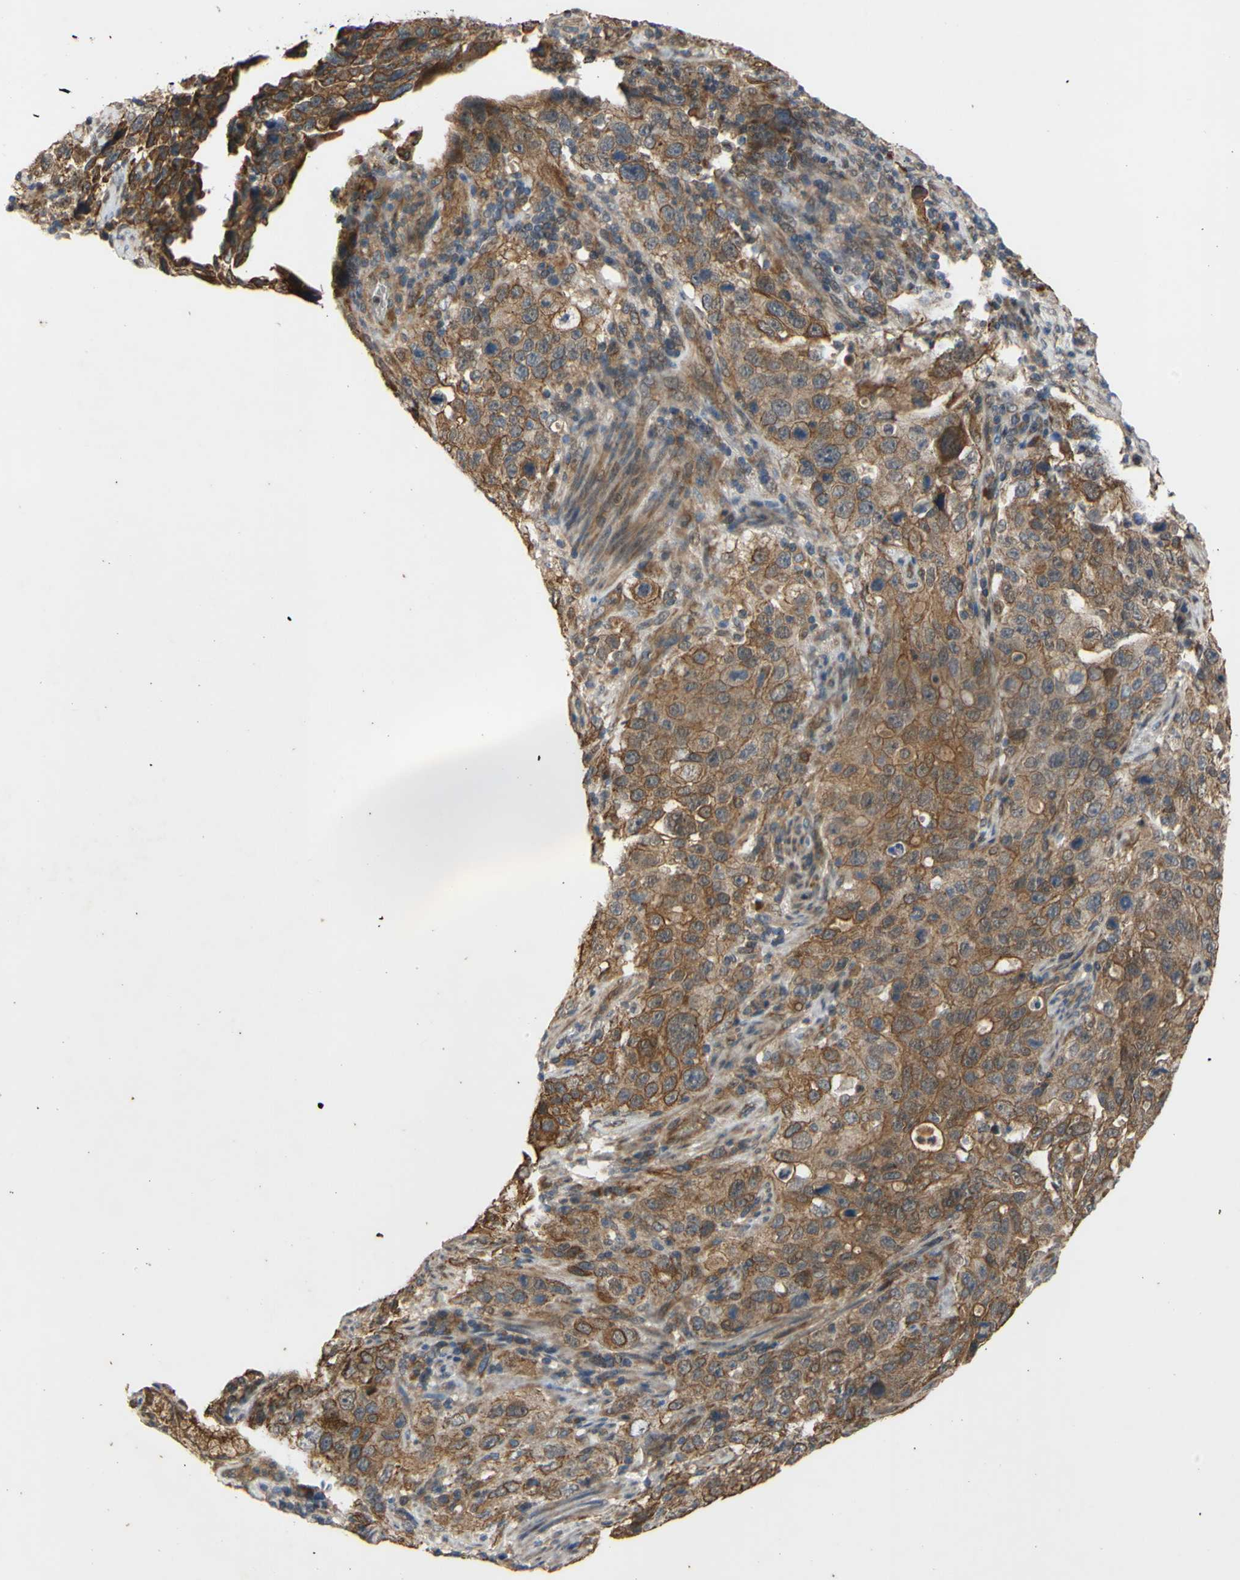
{"staining": {"intensity": "moderate", "quantity": ">75%", "location": "cytoplasmic/membranous"}, "tissue": "stomach cancer", "cell_type": "Tumor cells", "image_type": "cancer", "snomed": [{"axis": "morphology", "description": "Normal tissue, NOS"}, {"axis": "morphology", "description": "Adenocarcinoma, NOS"}, {"axis": "topography", "description": "Stomach"}], "caption": "Stomach cancer tissue exhibits moderate cytoplasmic/membranous staining in approximately >75% of tumor cells, visualized by immunohistochemistry. The staining was performed using DAB, with brown indicating positive protein expression. Nuclei are stained blue with hematoxylin.", "gene": "PKN1", "patient": {"sex": "male", "age": 48}}